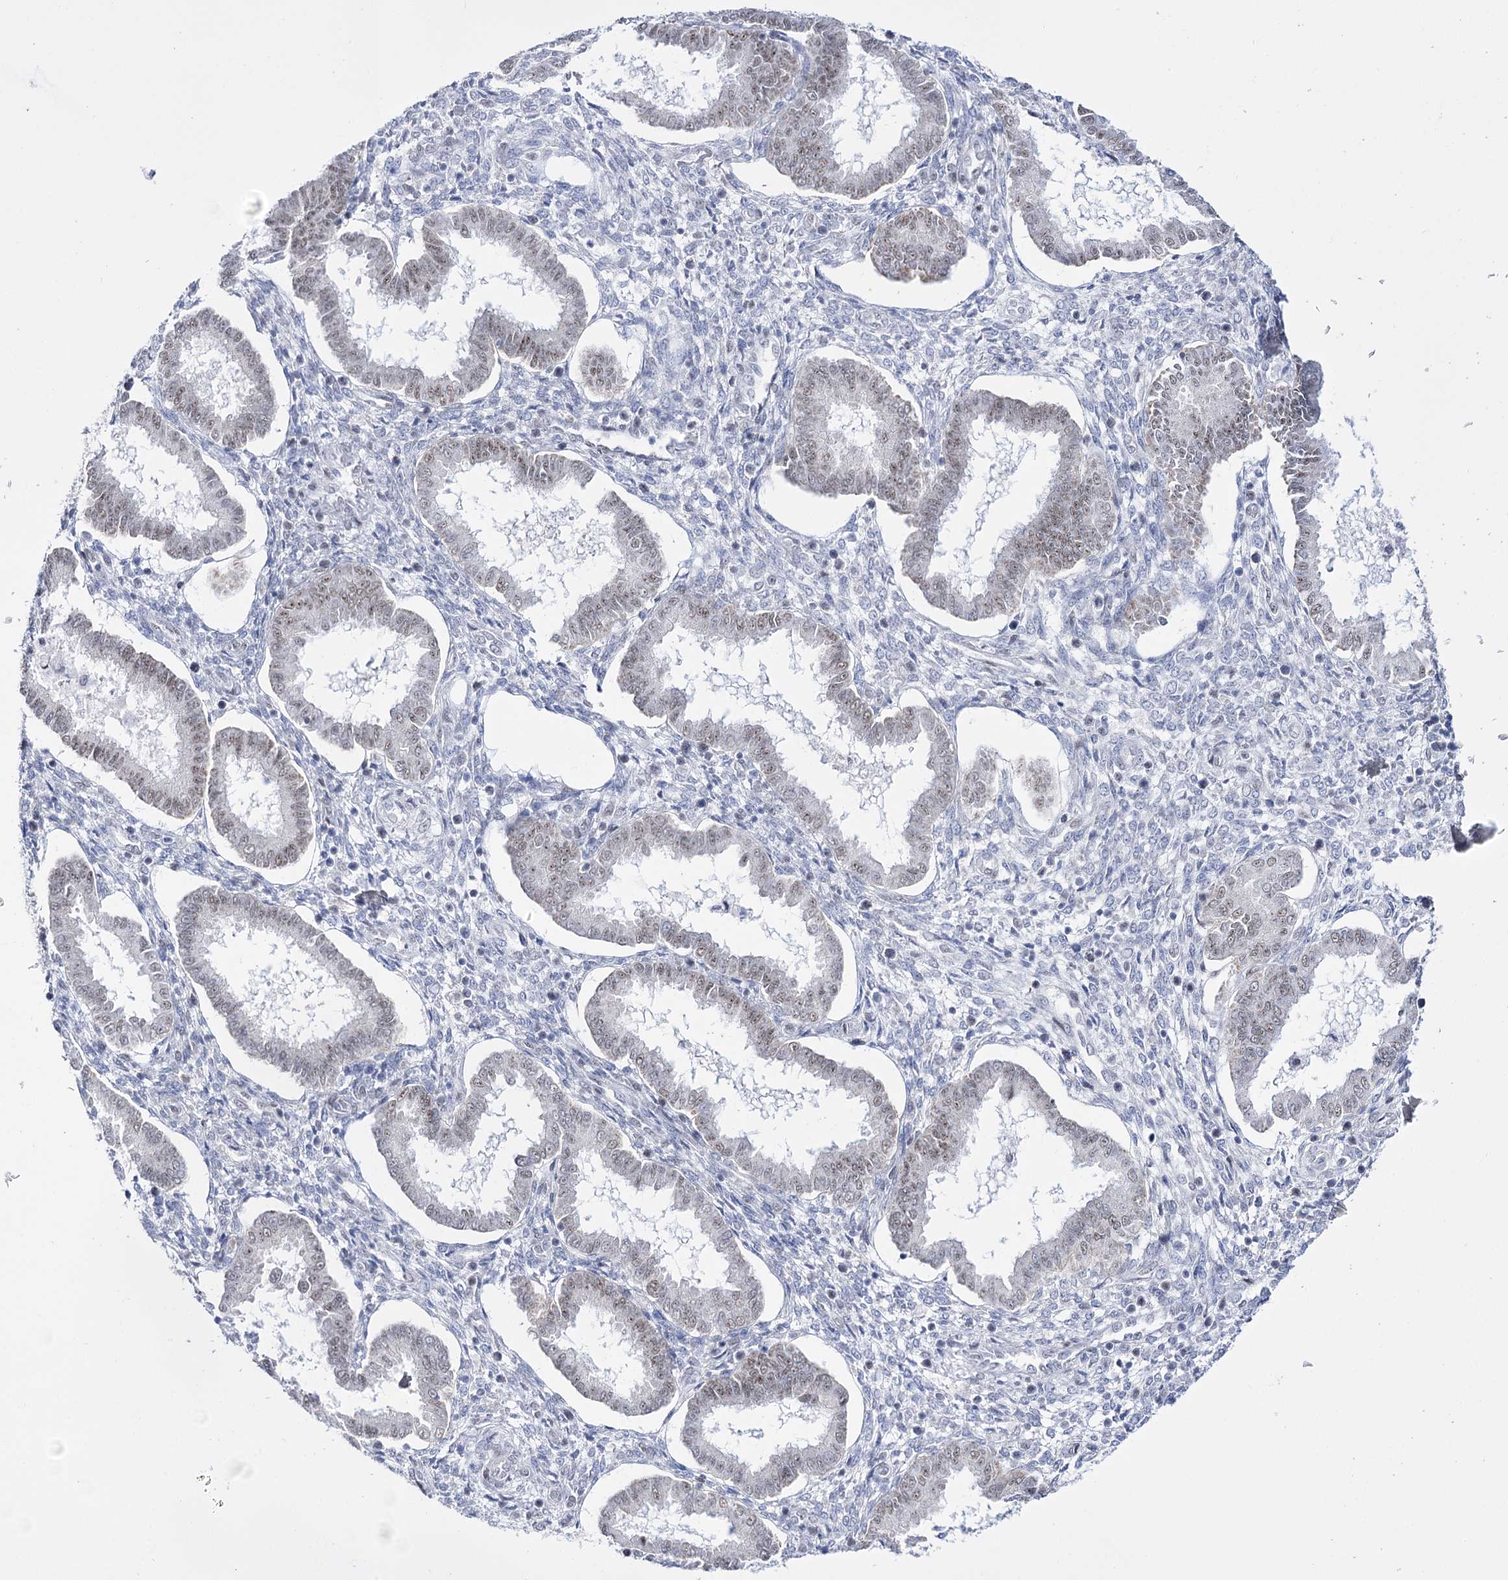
{"staining": {"intensity": "negative", "quantity": "none", "location": "none"}, "tissue": "endometrium", "cell_type": "Cells in endometrial stroma", "image_type": "normal", "snomed": [{"axis": "morphology", "description": "Normal tissue, NOS"}, {"axis": "topography", "description": "Endometrium"}], "caption": "An image of endometrium stained for a protein shows no brown staining in cells in endometrial stroma. (DAB immunohistochemistry visualized using brightfield microscopy, high magnification).", "gene": "RBM15B", "patient": {"sex": "female", "age": 24}}